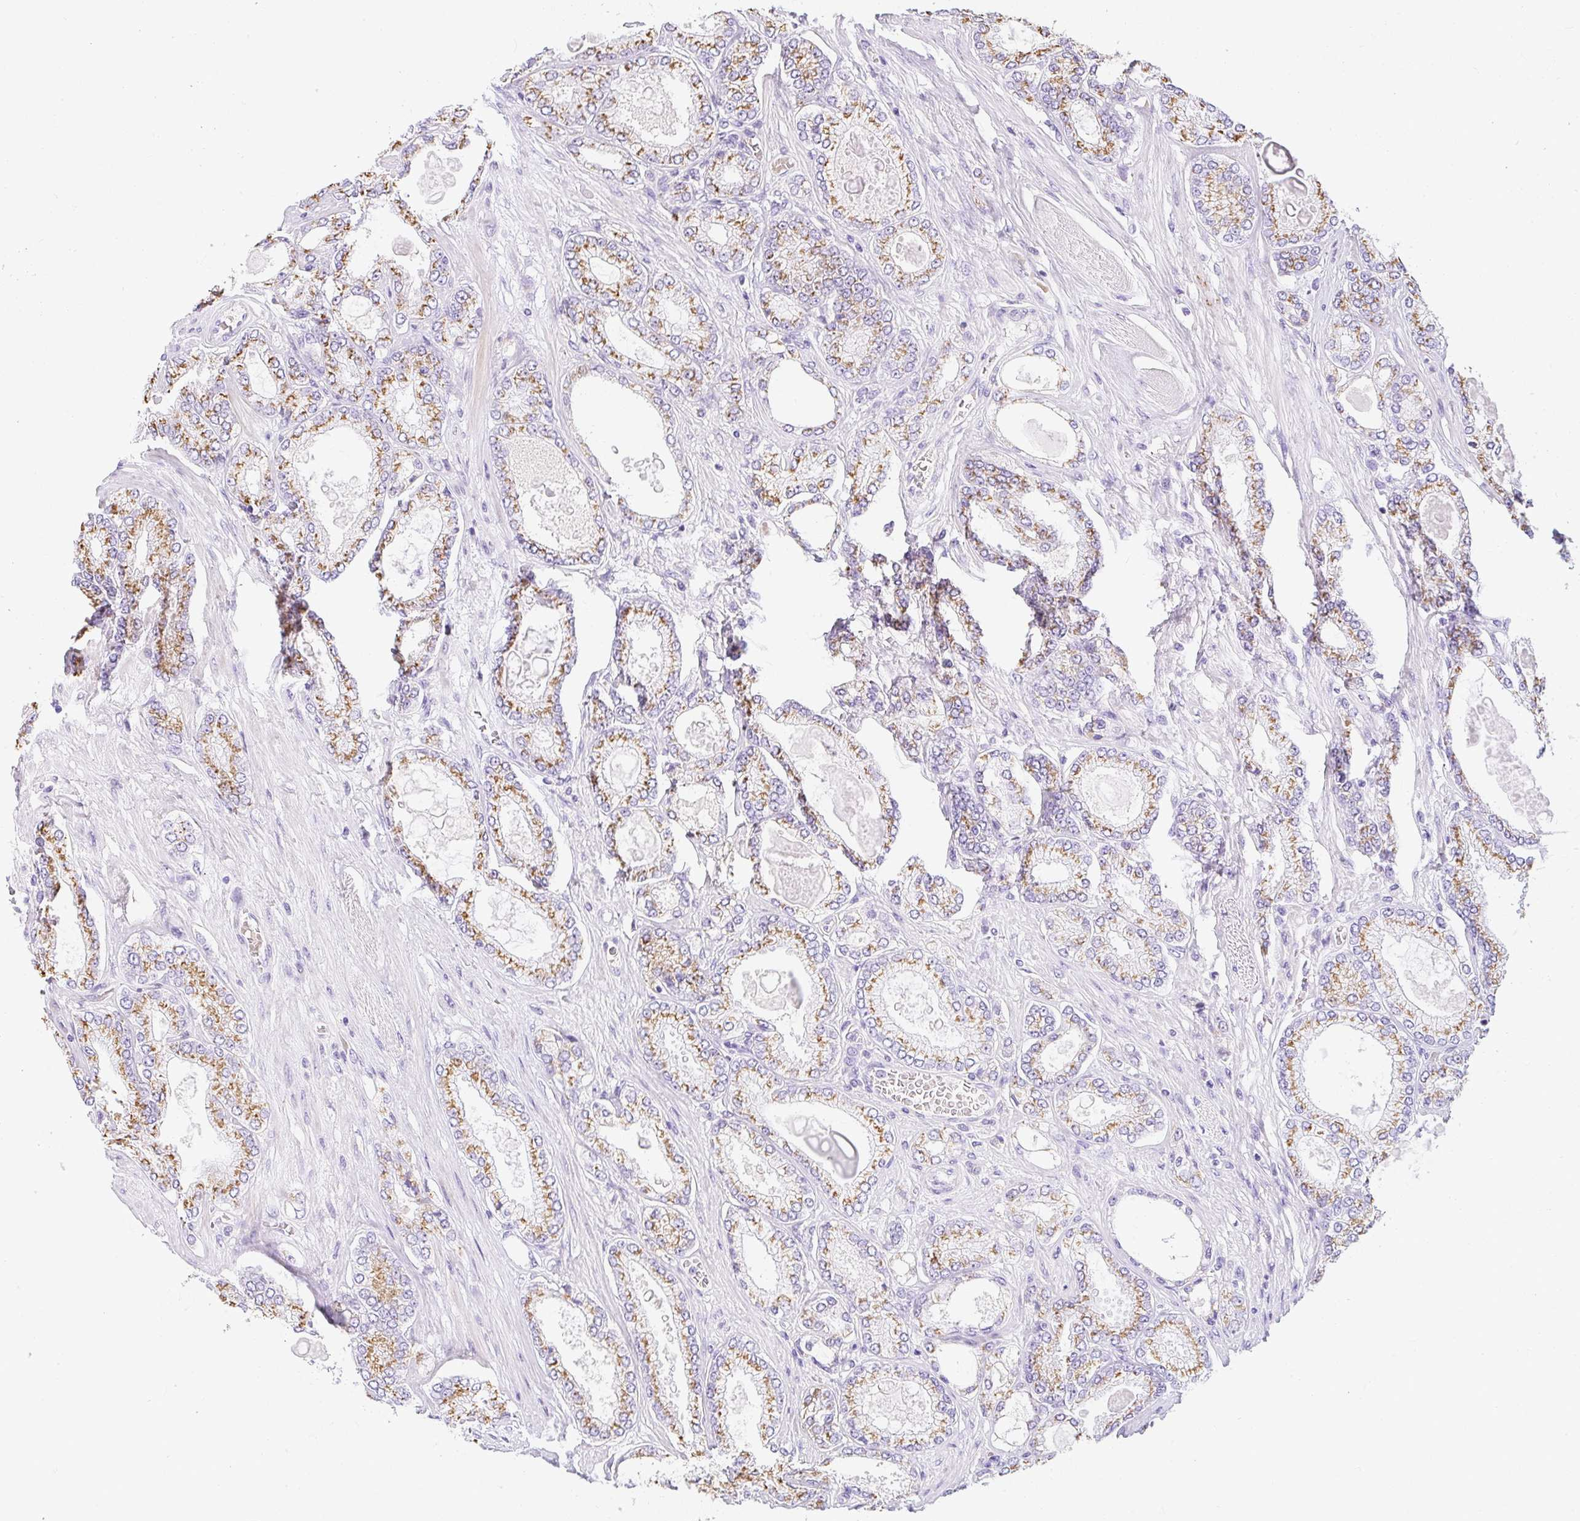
{"staining": {"intensity": "moderate", "quantity": ">75%", "location": "cytoplasmic/membranous"}, "tissue": "prostate cancer", "cell_type": "Tumor cells", "image_type": "cancer", "snomed": [{"axis": "morphology", "description": "Adenocarcinoma, High grade"}, {"axis": "topography", "description": "Prostate"}], "caption": "Immunohistochemistry photomicrograph of human prostate high-grade adenocarcinoma stained for a protein (brown), which shows medium levels of moderate cytoplasmic/membranous positivity in about >75% of tumor cells.", "gene": "DTX4", "patient": {"sex": "male", "age": 68}}